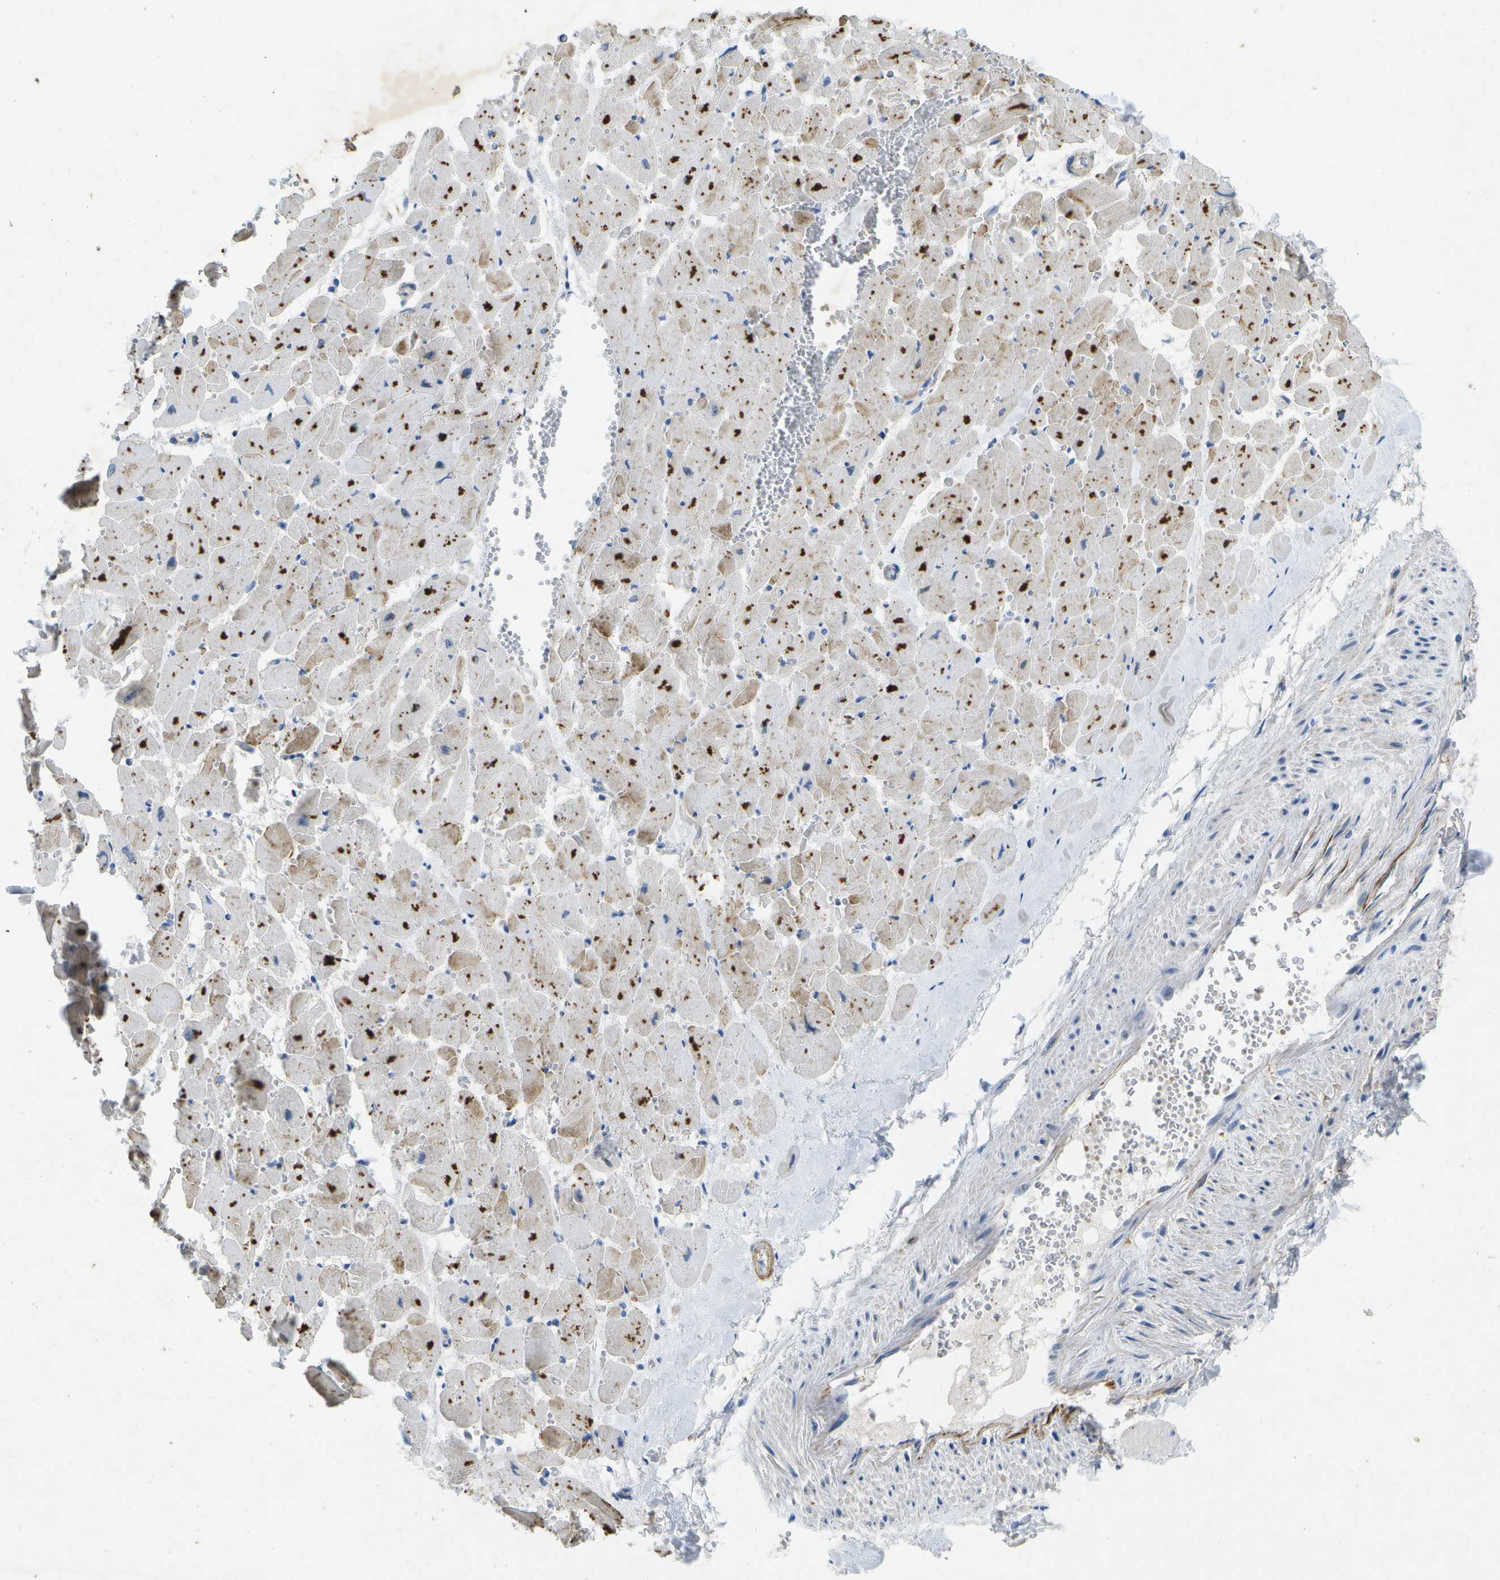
{"staining": {"intensity": "moderate", "quantity": "25%-75%", "location": "cytoplasmic/membranous"}, "tissue": "heart muscle", "cell_type": "Cardiomyocytes", "image_type": "normal", "snomed": [{"axis": "morphology", "description": "Normal tissue, NOS"}, {"axis": "topography", "description": "Heart"}], "caption": "This is a photomicrograph of immunohistochemistry staining of benign heart muscle, which shows moderate expression in the cytoplasmic/membranous of cardiomyocytes.", "gene": "LIPG", "patient": {"sex": "female", "age": 19}}